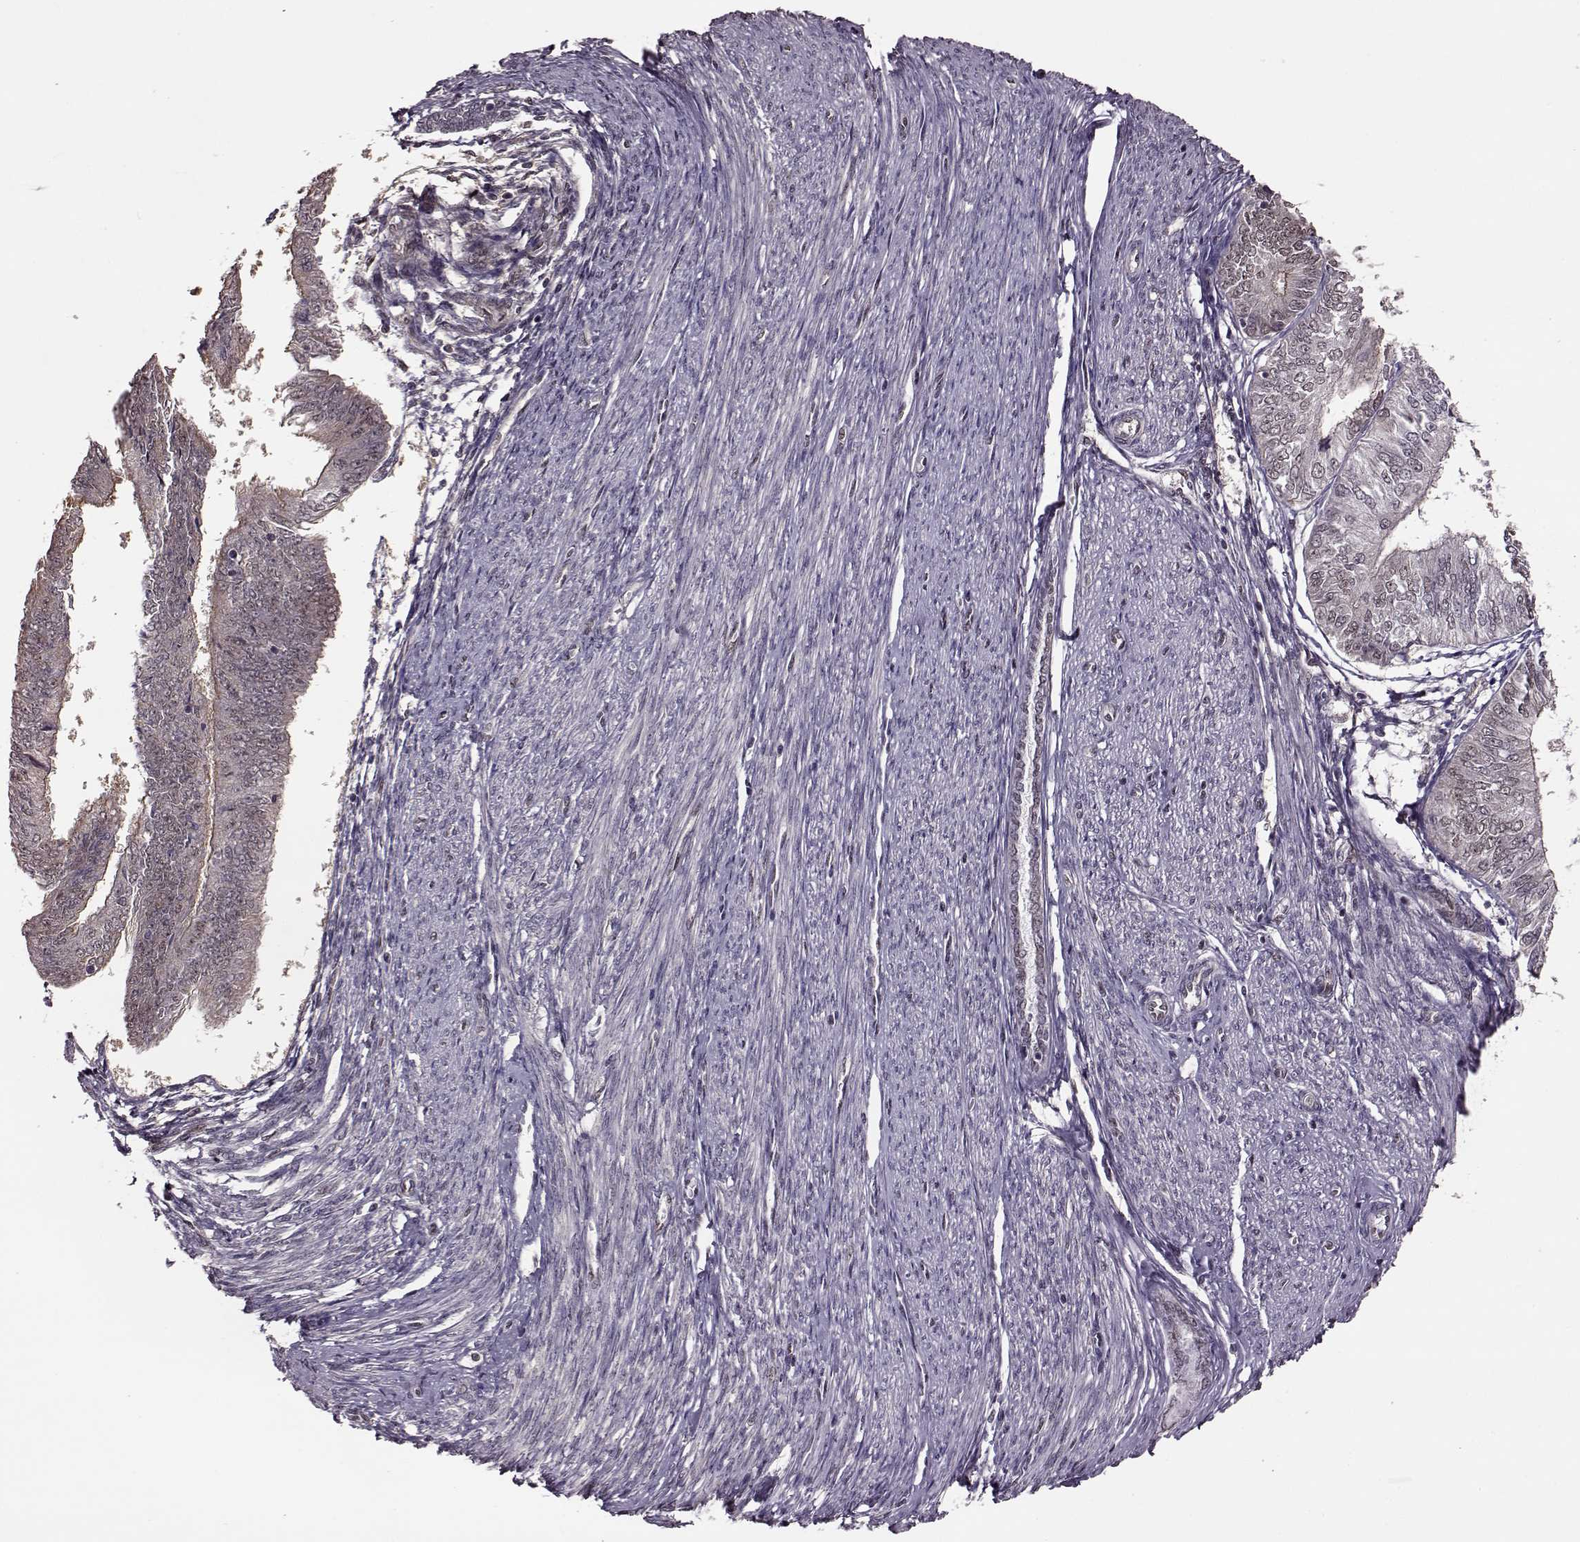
{"staining": {"intensity": "negative", "quantity": "none", "location": "none"}, "tissue": "endometrial cancer", "cell_type": "Tumor cells", "image_type": "cancer", "snomed": [{"axis": "morphology", "description": "Adenocarcinoma, NOS"}, {"axis": "topography", "description": "Endometrium"}], "caption": "Tumor cells are negative for protein expression in human endometrial adenocarcinoma.", "gene": "FTO", "patient": {"sex": "female", "age": 58}}